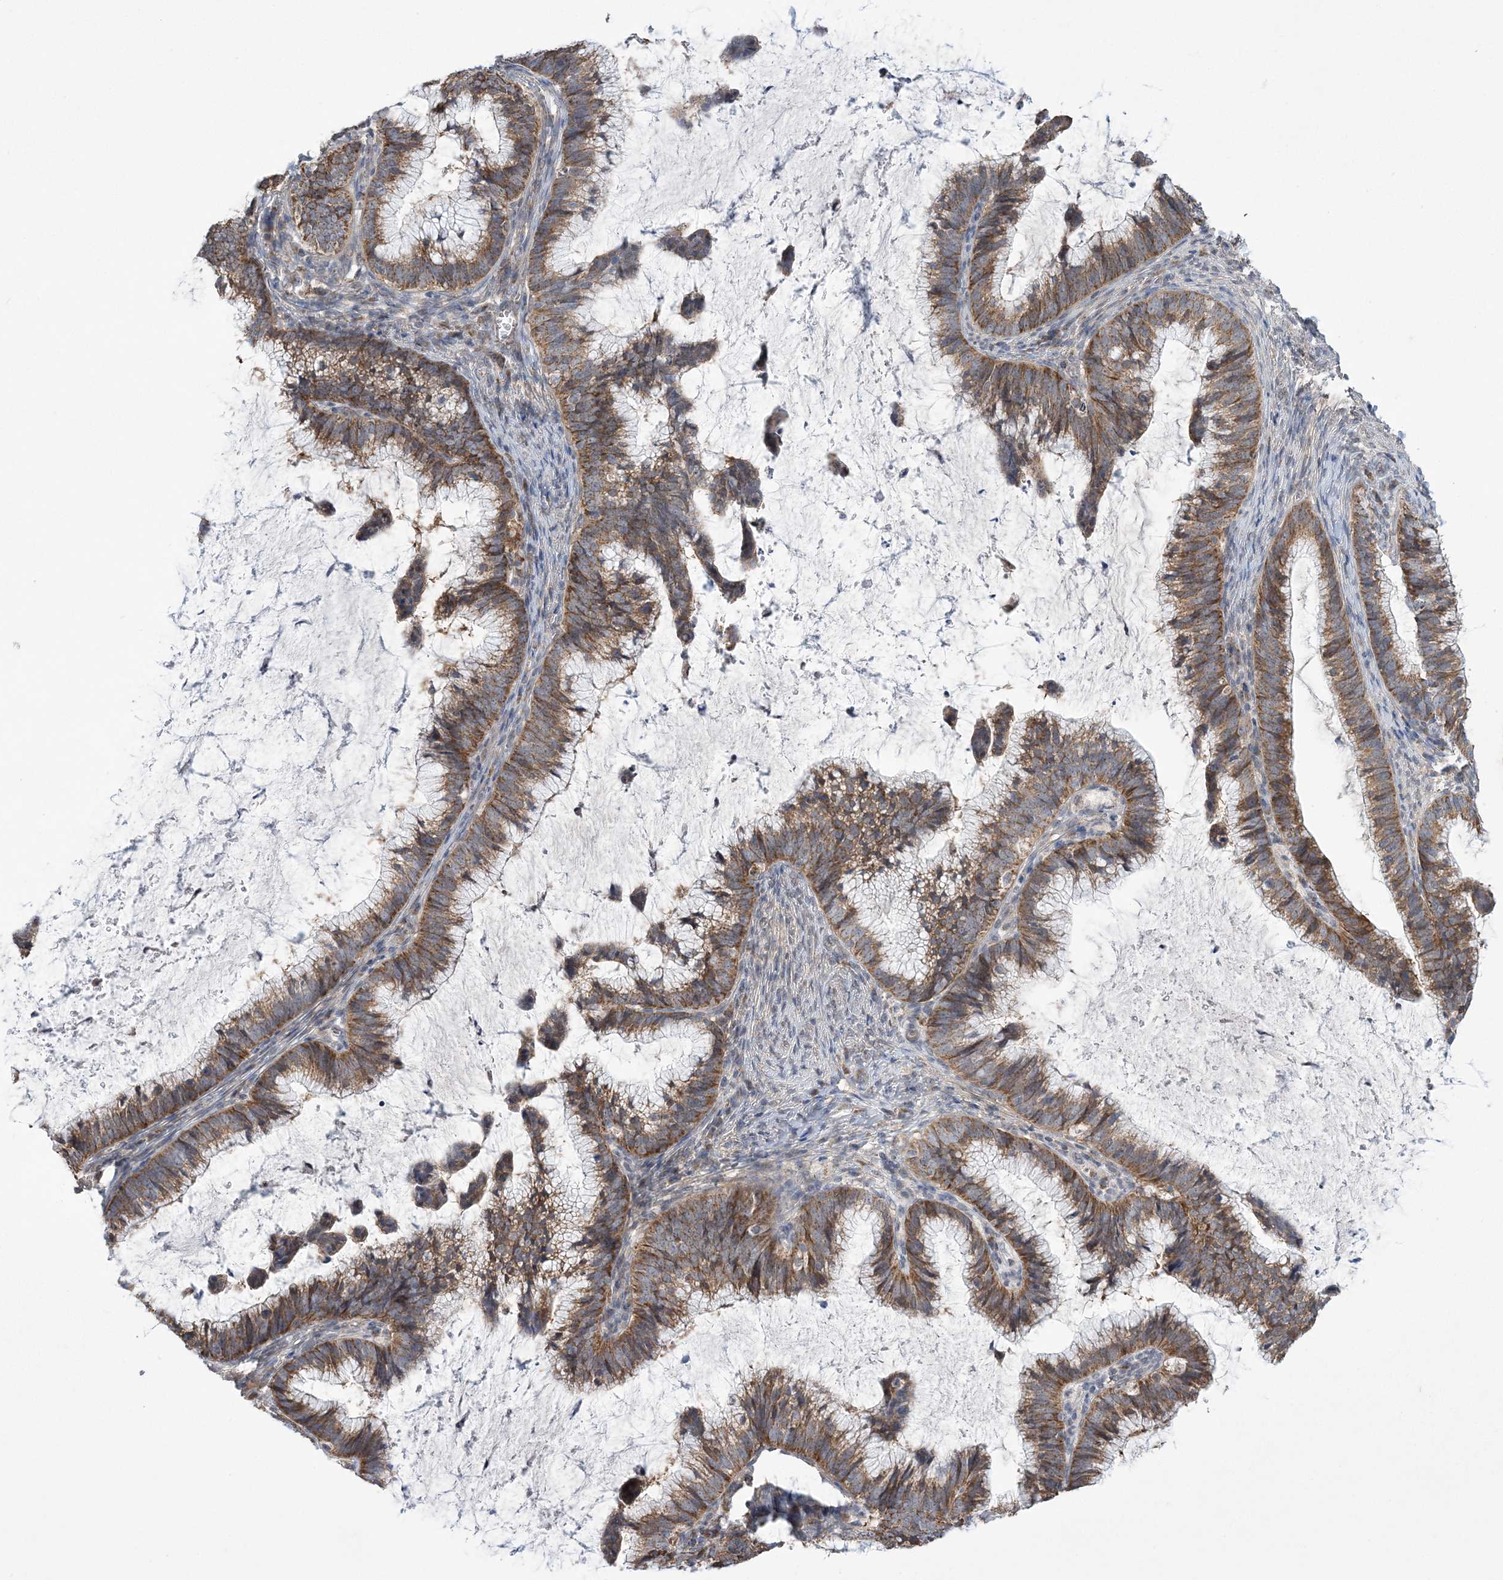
{"staining": {"intensity": "moderate", "quantity": ">75%", "location": "cytoplasmic/membranous"}, "tissue": "cervical cancer", "cell_type": "Tumor cells", "image_type": "cancer", "snomed": [{"axis": "morphology", "description": "Adenocarcinoma, NOS"}, {"axis": "topography", "description": "Cervix"}], "caption": "Immunohistochemistry (IHC) of cervical adenocarcinoma demonstrates medium levels of moderate cytoplasmic/membranous positivity in approximately >75% of tumor cells. (brown staining indicates protein expression, while blue staining denotes nuclei).", "gene": "SLX9", "patient": {"sex": "female", "age": 36}}